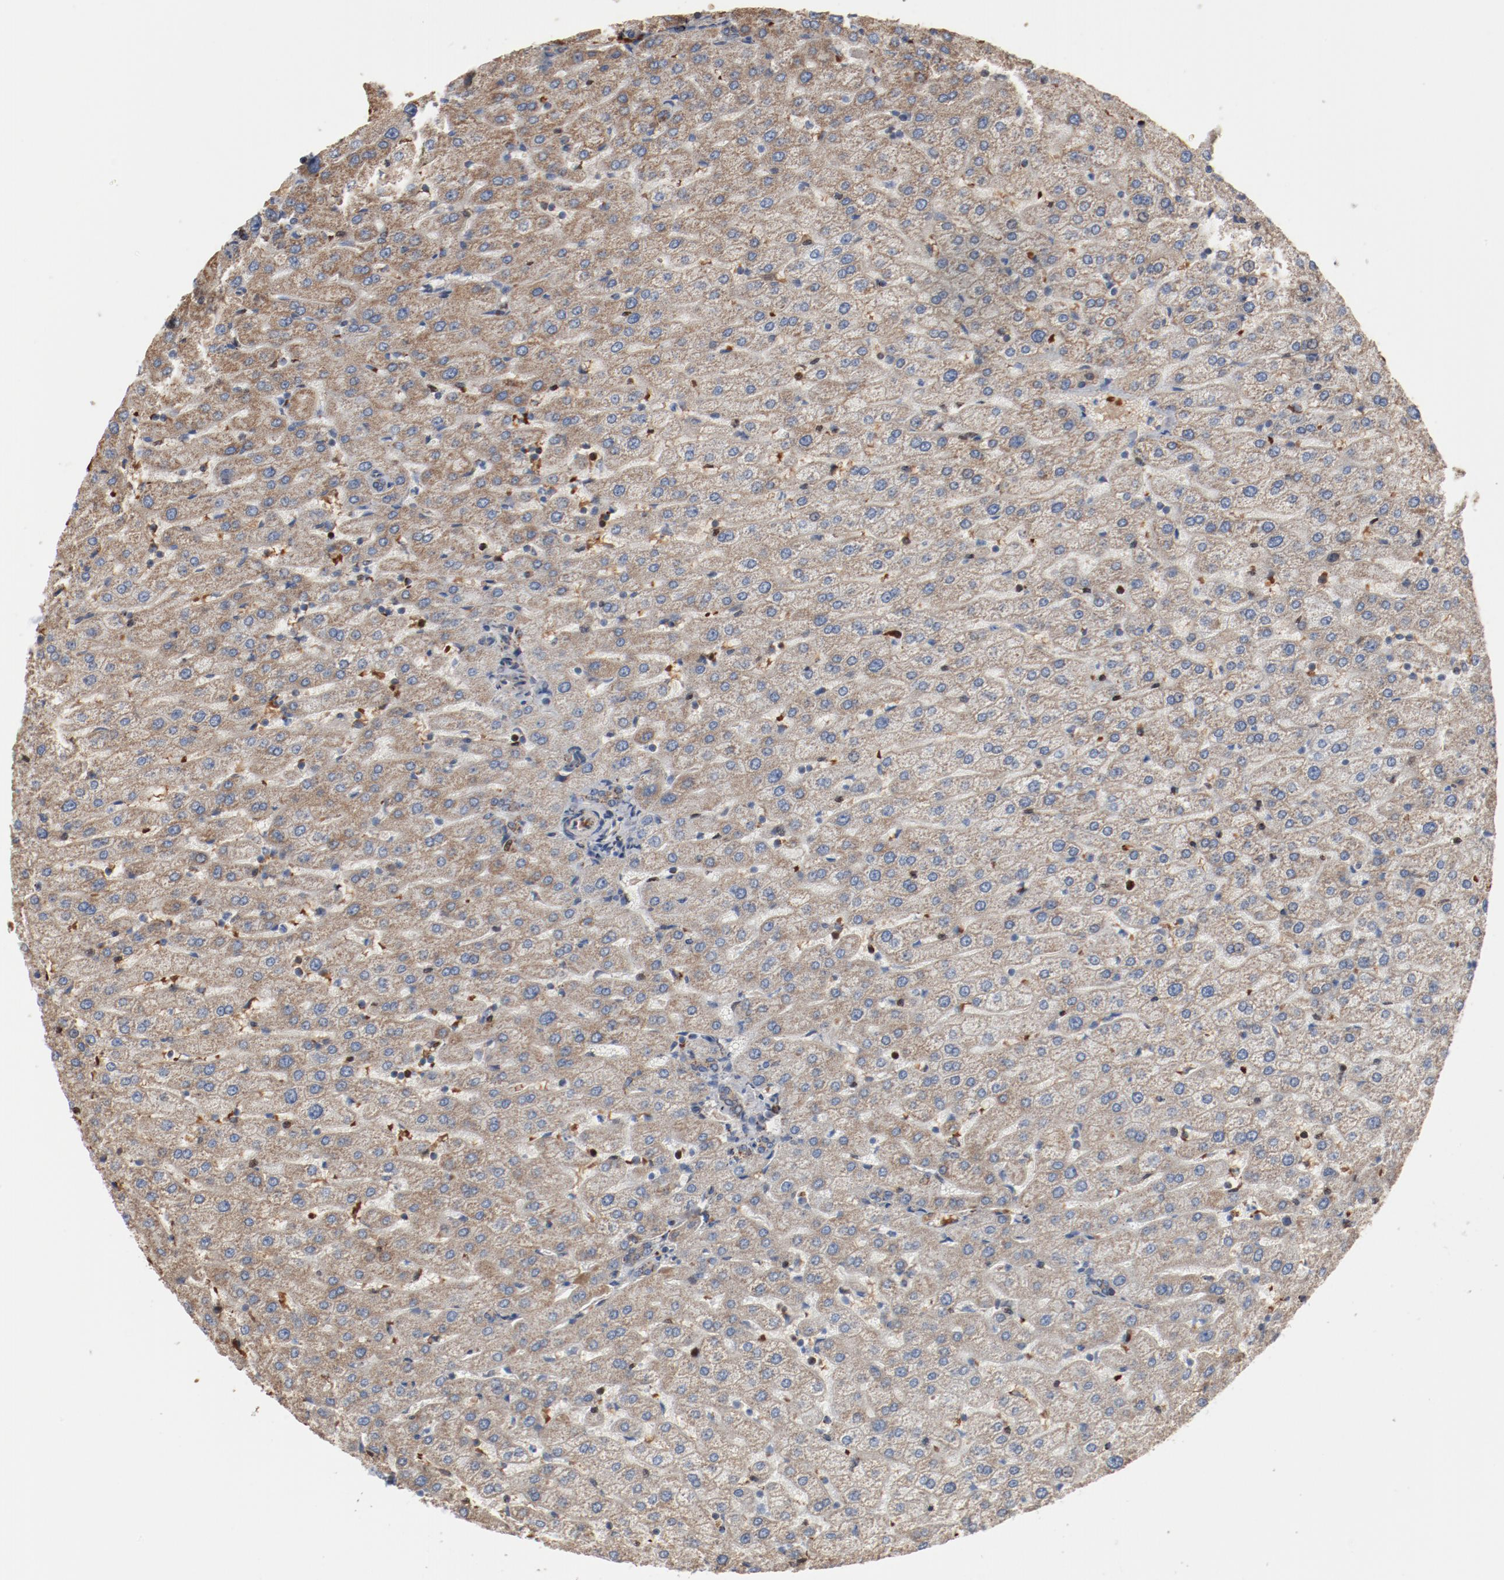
{"staining": {"intensity": "moderate", "quantity": ">75%", "location": "cytoplasmic/membranous"}, "tissue": "liver", "cell_type": "Cholangiocytes", "image_type": "normal", "snomed": [{"axis": "morphology", "description": "Normal tissue, NOS"}, {"axis": "morphology", "description": "Fibrosis, NOS"}, {"axis": "topography", "description": "Liver"}], "caption": "IHC (DAB) staining of benign liver shows moderate cytoplasmic/membranous protein positivity in approximately >75% of cholangiocytes.", "gene": "NDUFB8", "patient": {"sex": "female", "age": 29}}